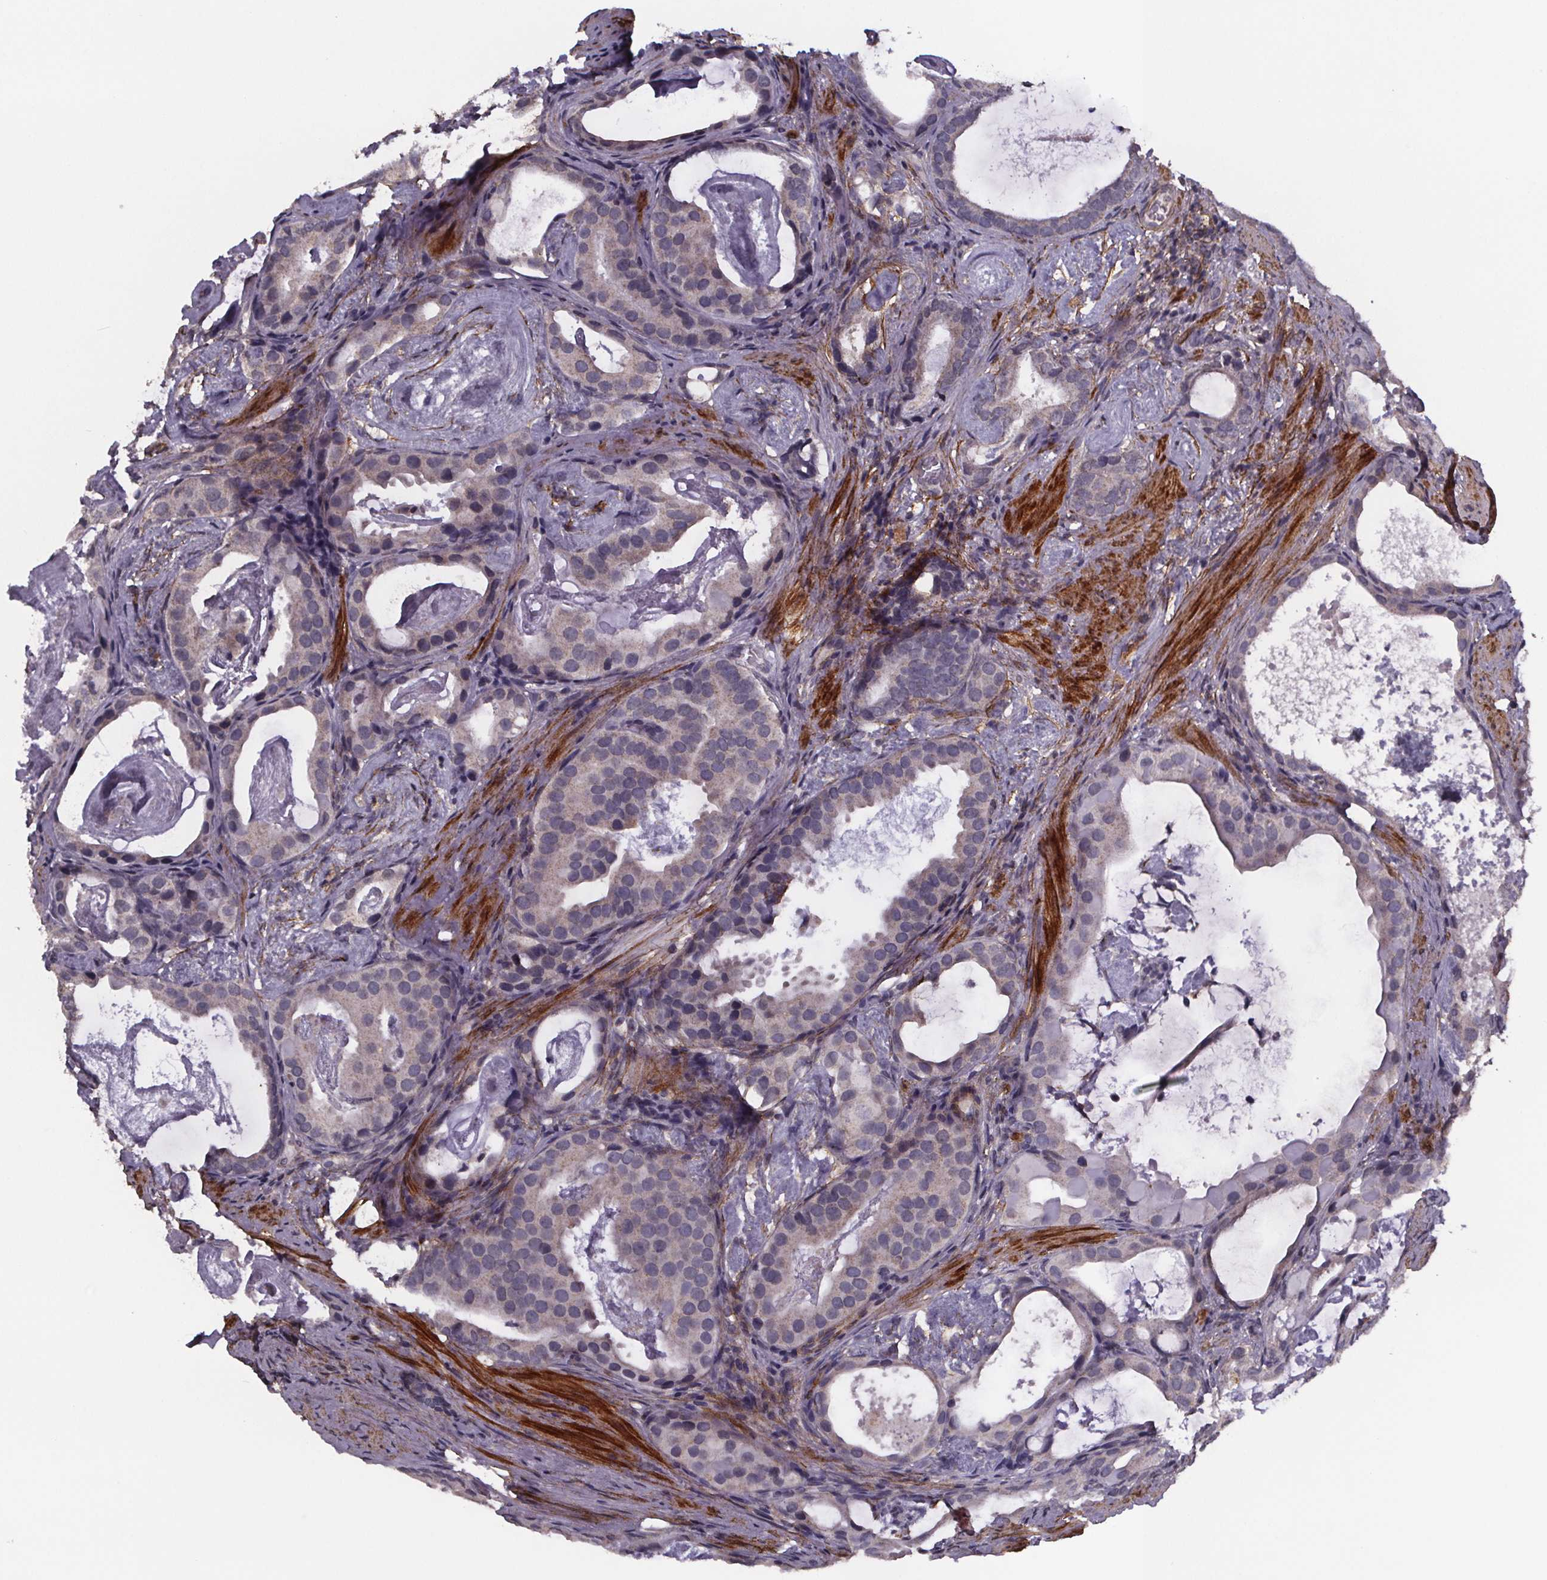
{"staining": {"intensity": "negative", "quantity": "none", "location": "none"}, "tissue": "prostate cancer", "cell_type": "Tumor cells", "image_type": "cancer", "snomed": [{"axis": "morphology", "description": "Adenocarcinoma, Low grade"}, {"axis": "topography", "description": "Prostate and seminal vesicle, NOS"}], "caption": "This histopathology image is of prostate cancer (adenocarcinoma (low-grade)) stained with immunohistochemistry (IHC) to label a protein in brown with the nuclei are counter-stained blue. There is no staining in tumor cells.", "gene": "PALLD", "patient": {"sex": "male", "age": 71}}